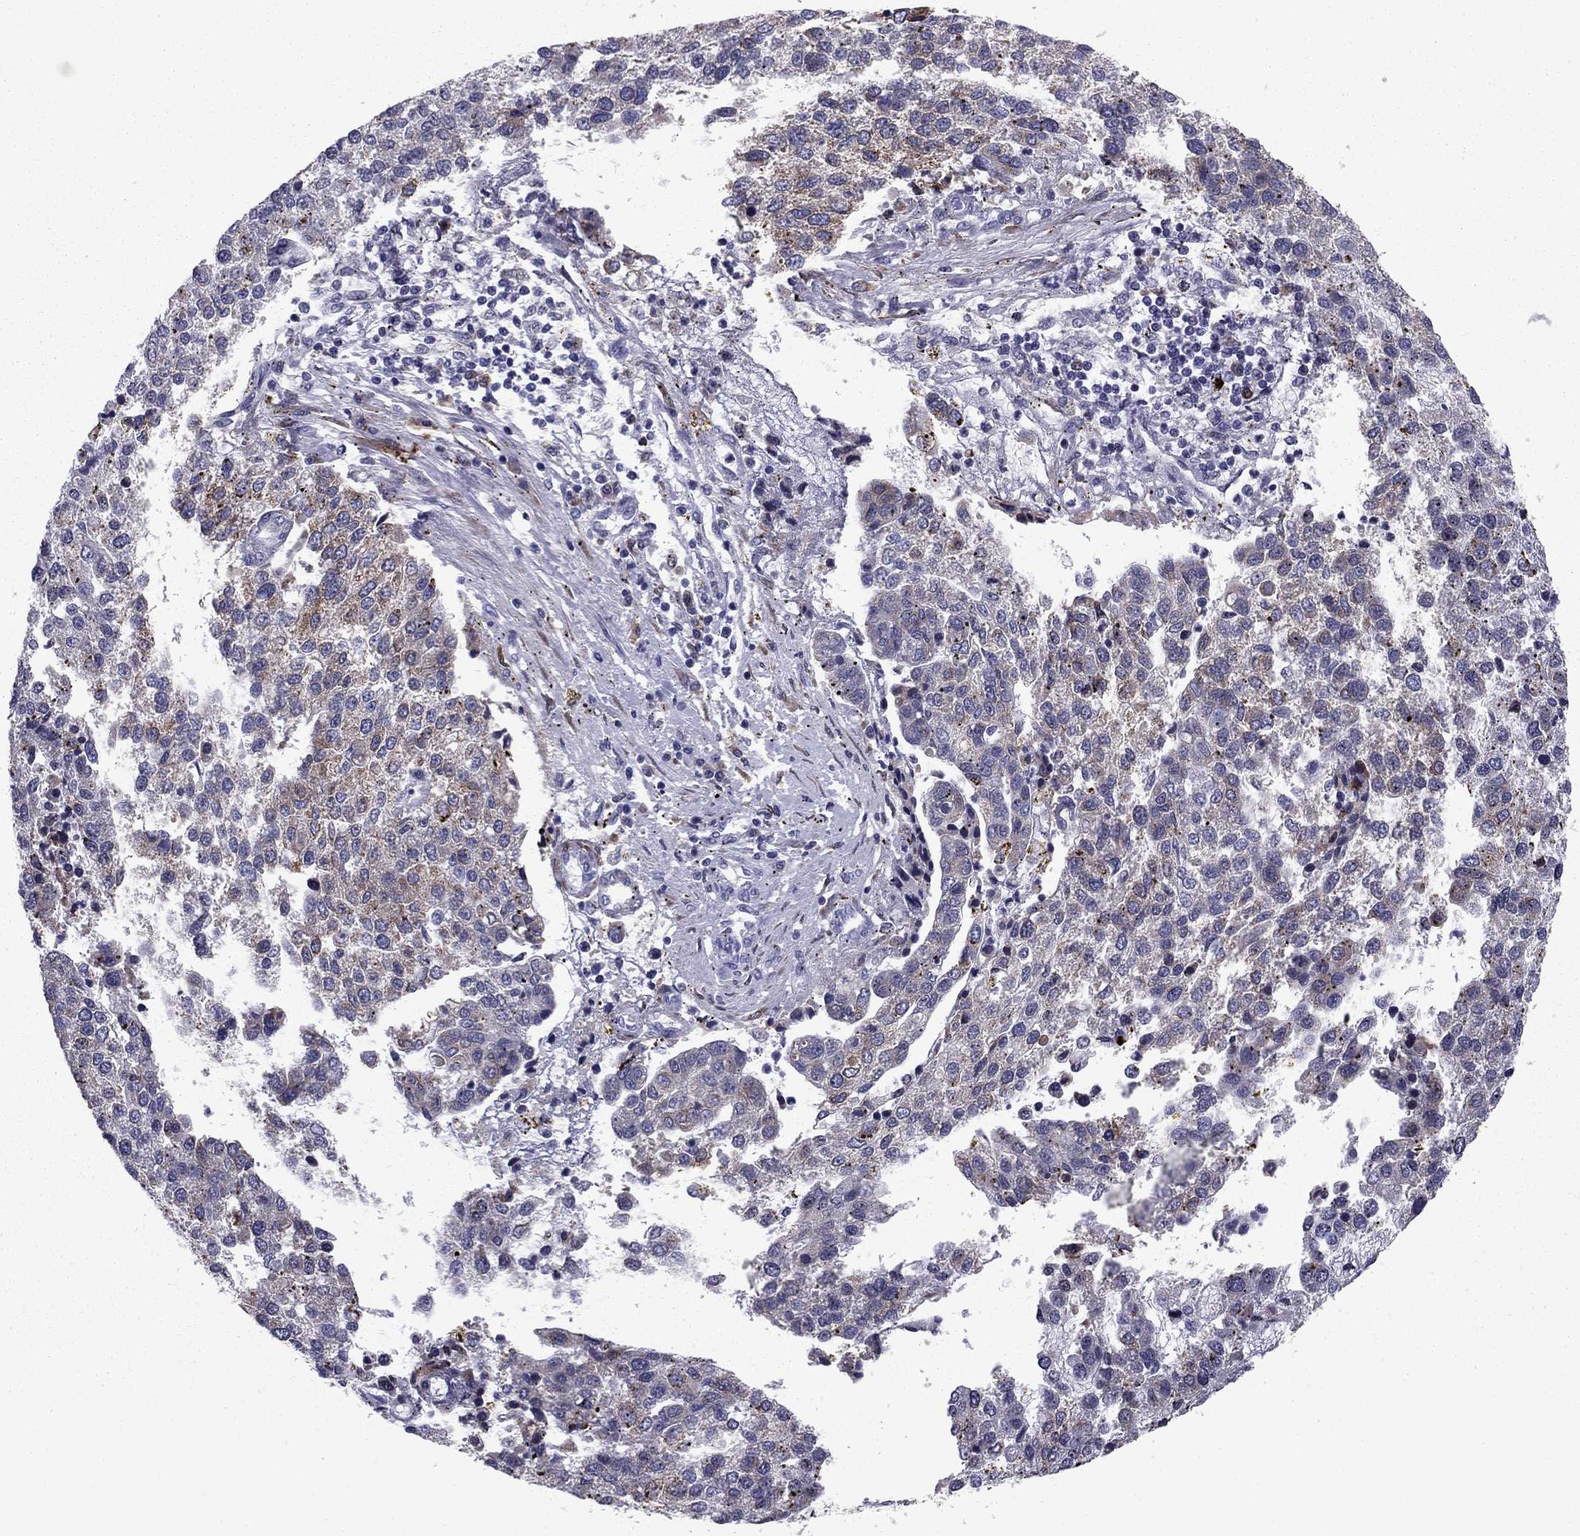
{"staining": {"intensity": "weak", "quantity": "<25%", "location": "cytoplasmic/membranous"}, "tissue": "pancreatic cancer", "cell_type": "Tumor cells", "image_type": "cancer", "snomed": [{"axis": "morphology", "description": "Adenocarcinoma, NOS"}, {"axis": "topography", "description": "Pancreas"}], "caption": "High magnification brightfield microscopy of adenocarcinoma (pancreatic) stained with DAB (brown) and counterstained with hematoxylin (blue): tumor cells show no significant positivity. (DAB (3,3'-diaminobenzidine) immunohistochemistry (IHC) with hematoxylin counter stain).", "gene": "TMED3", "patient": {"sex": "female", "age": 61}}